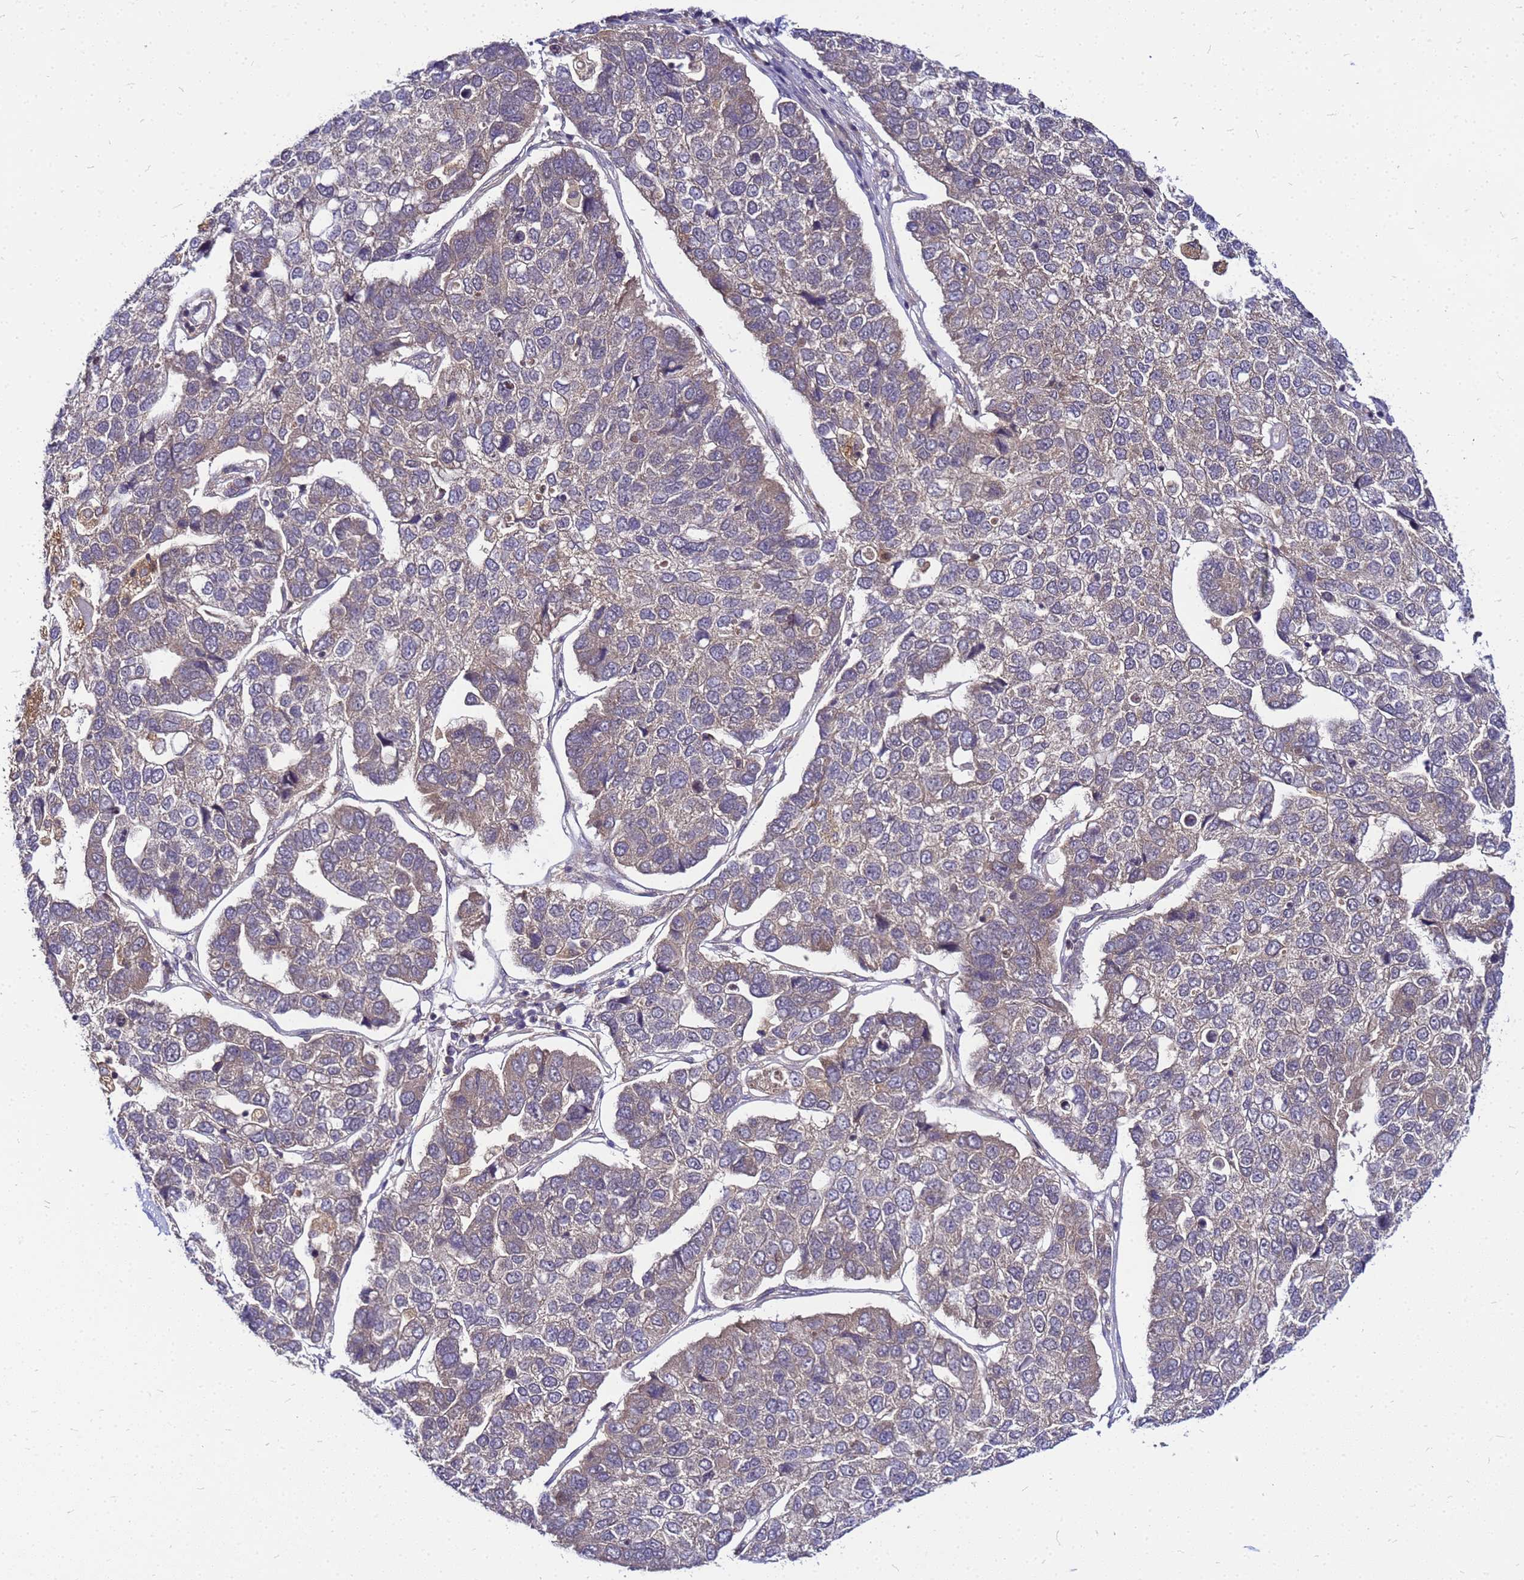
{"staining": {"intensity": "weak", "quantity": "25%-75%", "location": "cytoplasmic/membranous"}, "tissue": "pancreatic cancer", "cell_type": "Tumor cells", "image_type": "cancer", "snomed": [{"axis": "morphology", "description": "Adenocarcinoma, NOS"}, {"axis": "topography", "description": "Pancreas"}], "caption": "Protein analysis of adenocarcinoma (pancreatic) tissue reveals weak cytoplasmic/membranous staining in approximately 25%-75% of tumor cells.", "gene": "SAT1", "patient": {"sex": "female", "age": 61}}